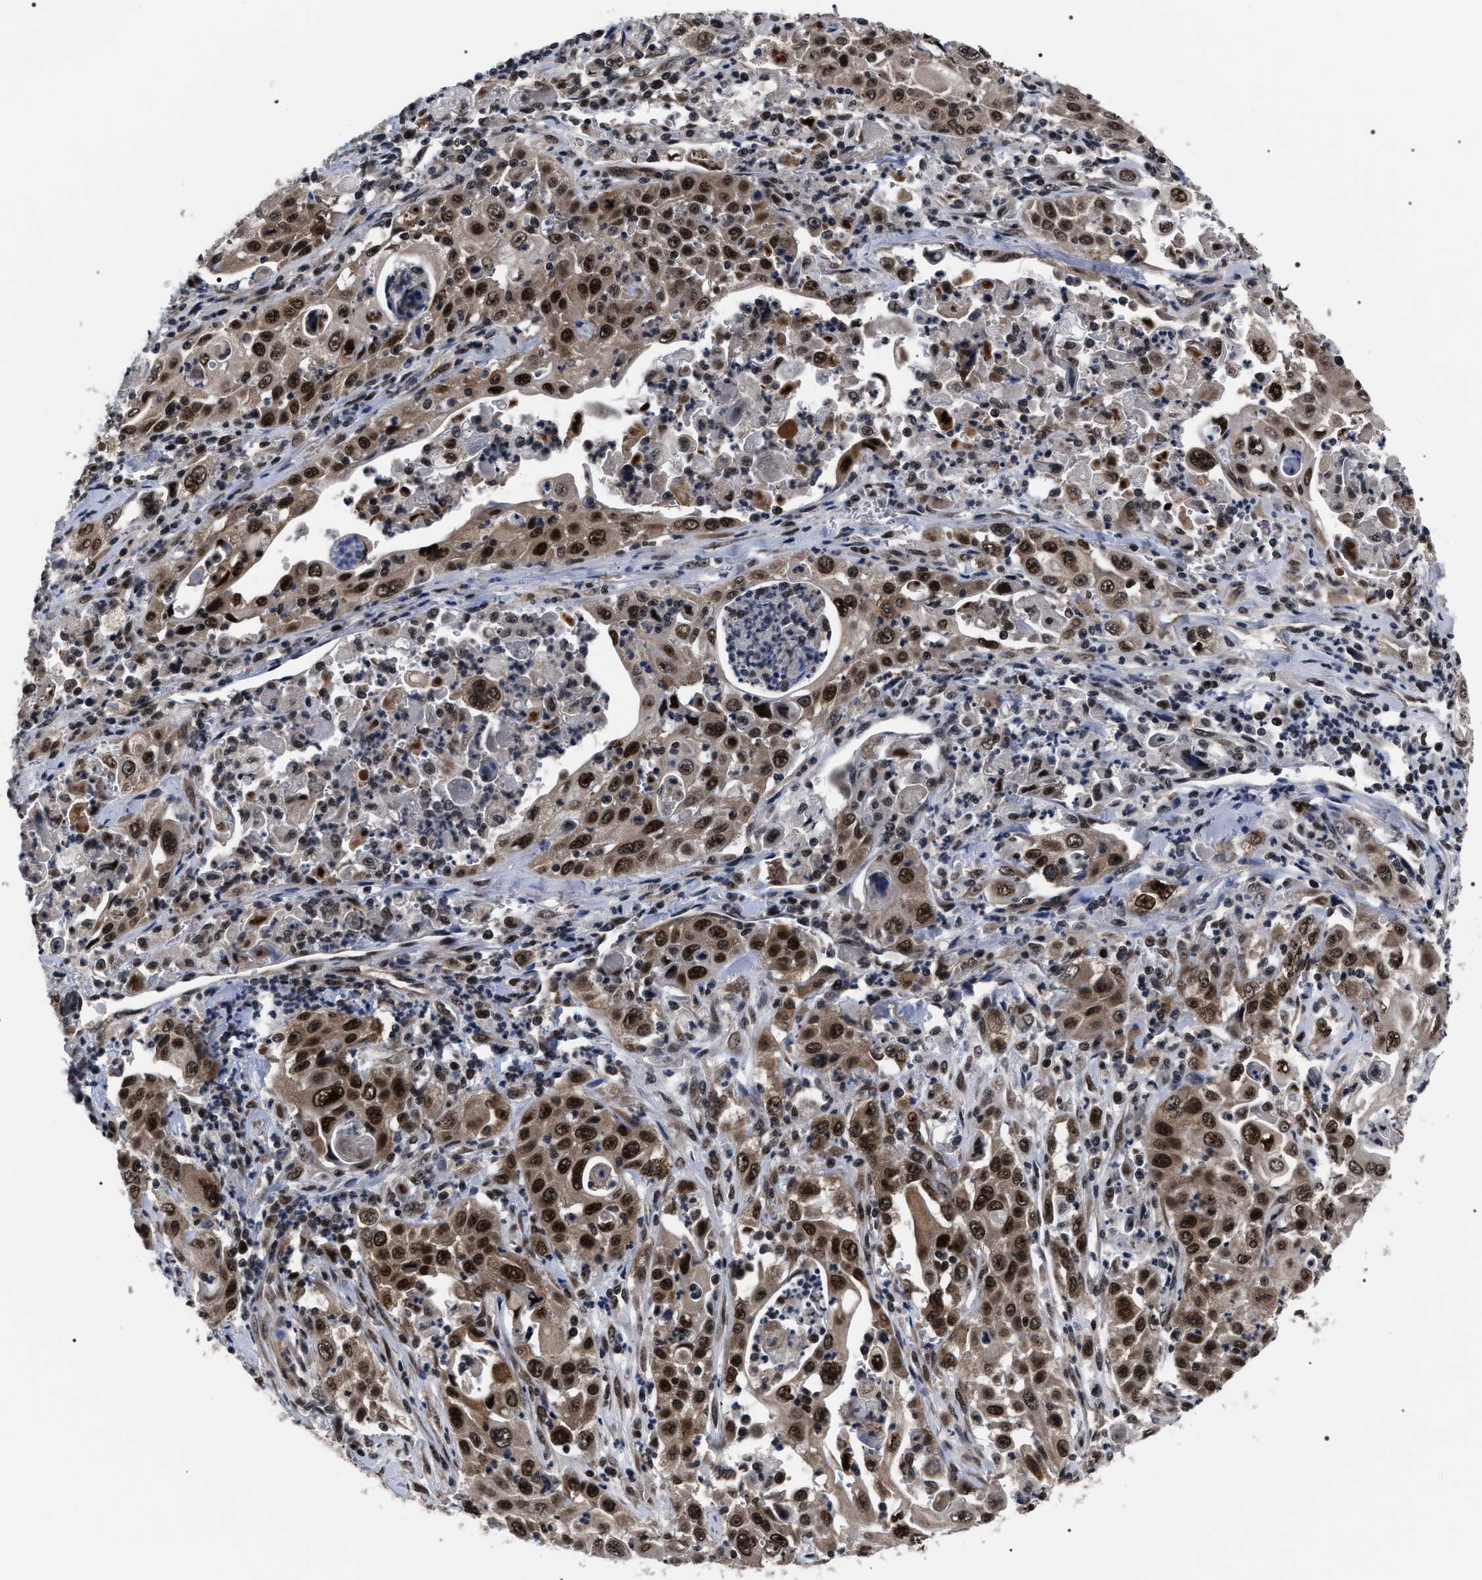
{"staining": {"intensity": "strong", "quantity": ">75%", "location": "cytoplasmic/membranous,nuclear"}, "tissue": "pancreatic cancer", "cell_type": "Tumor cells", "image_type": "cancer", "snomed": [{"axis": "morphology", "description": "Adenocarcinoma, NOS"}, {"axis": "topography", "description": "Pancreas"}], "caption": "Human pancreatic cancer (adenocarcinoma) stained with a protein marker displays strong staining in tumor cells.", "gene": "CSNK2A1", "patient": {"sex": "male", "age": 70}}